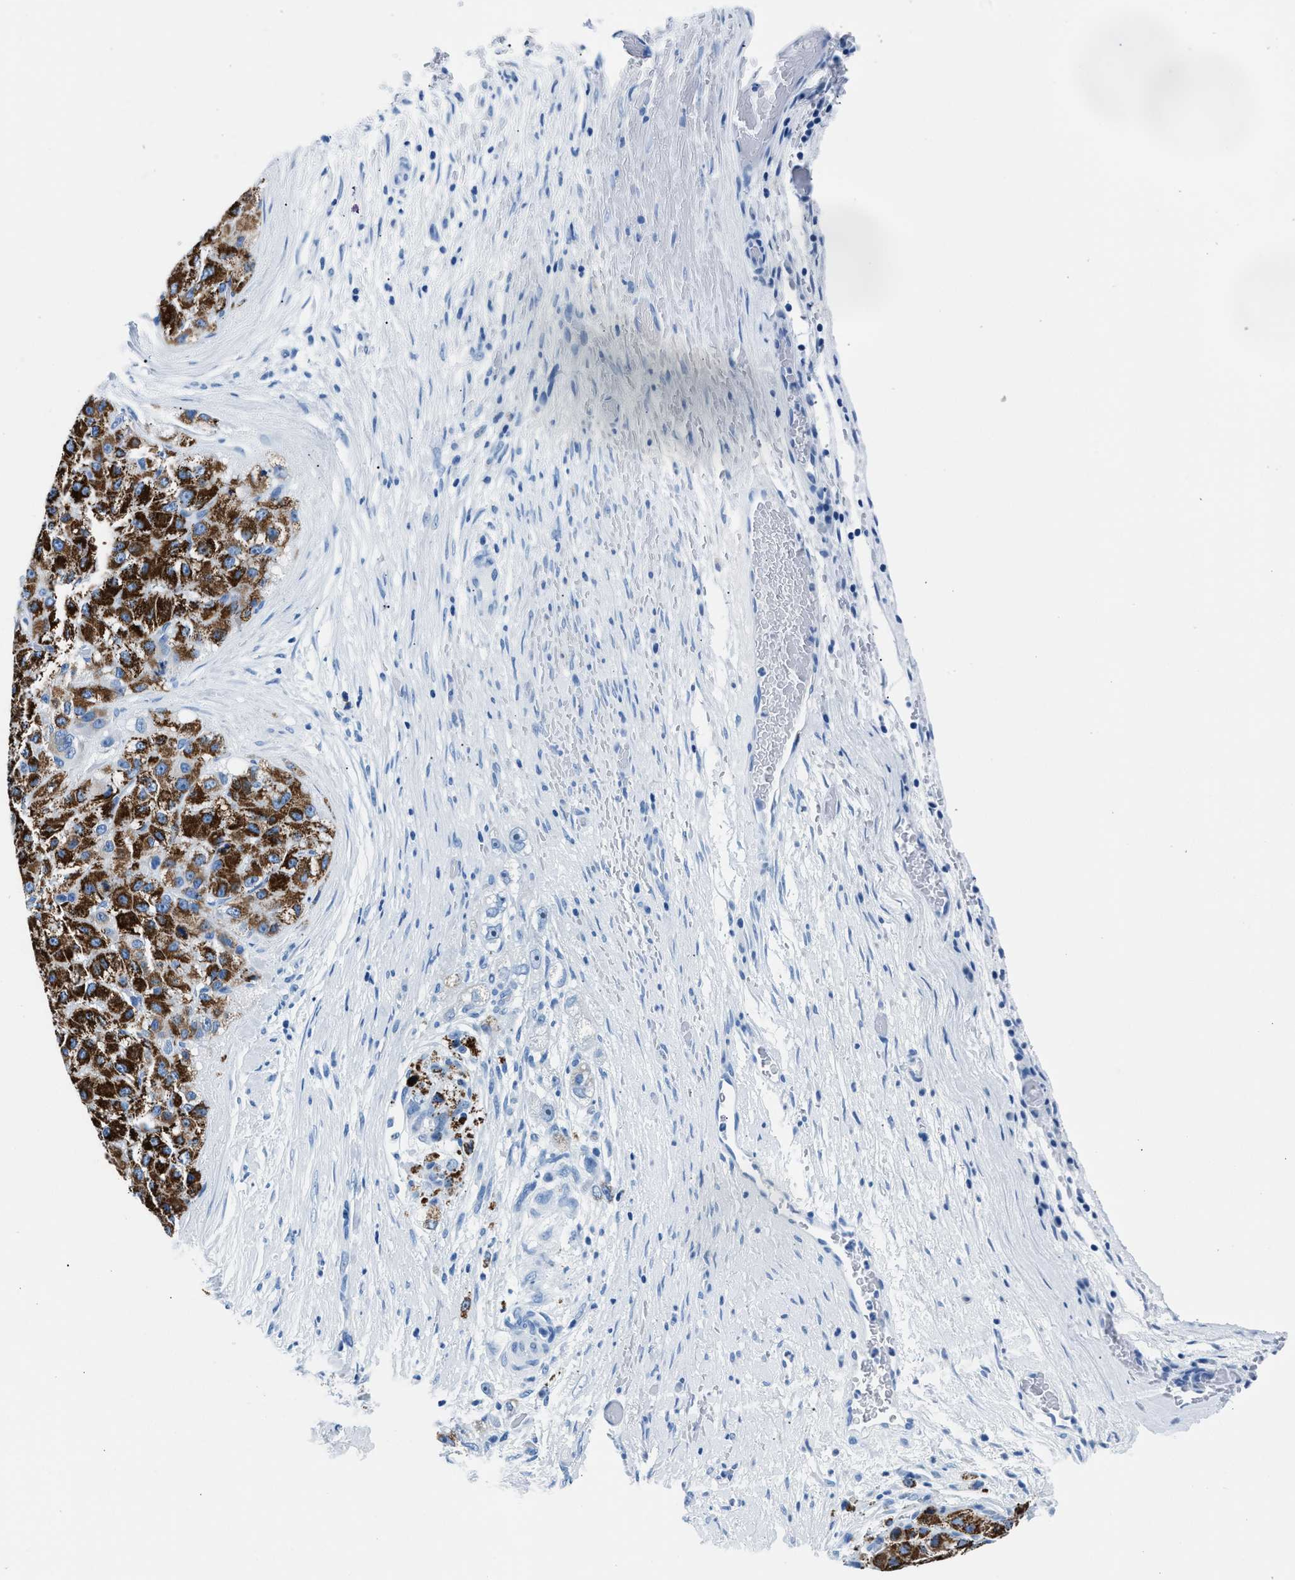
{"staining": {"intensity": "strong", "quantity": ">75%", "location": "cytoplasmic/membranous"}, "tissue": "liver cancer", "cell_type": "Tumor cells", "image_type": "cancer", "snomed": [{"axis": "morphology", "description": "Carcinoma, Hepatocellular, NOS"}, {"axis": "topography", "description": "Liver"}], "caption": "DAB immunohistochemical staining of hepatocellular carcinoma (liver) reveals strong cytoplasmic/membranous protein expression in about >75% of tumor cells.", "gene": "CPS1", "patient": {"sex": "male", "age": 80}}